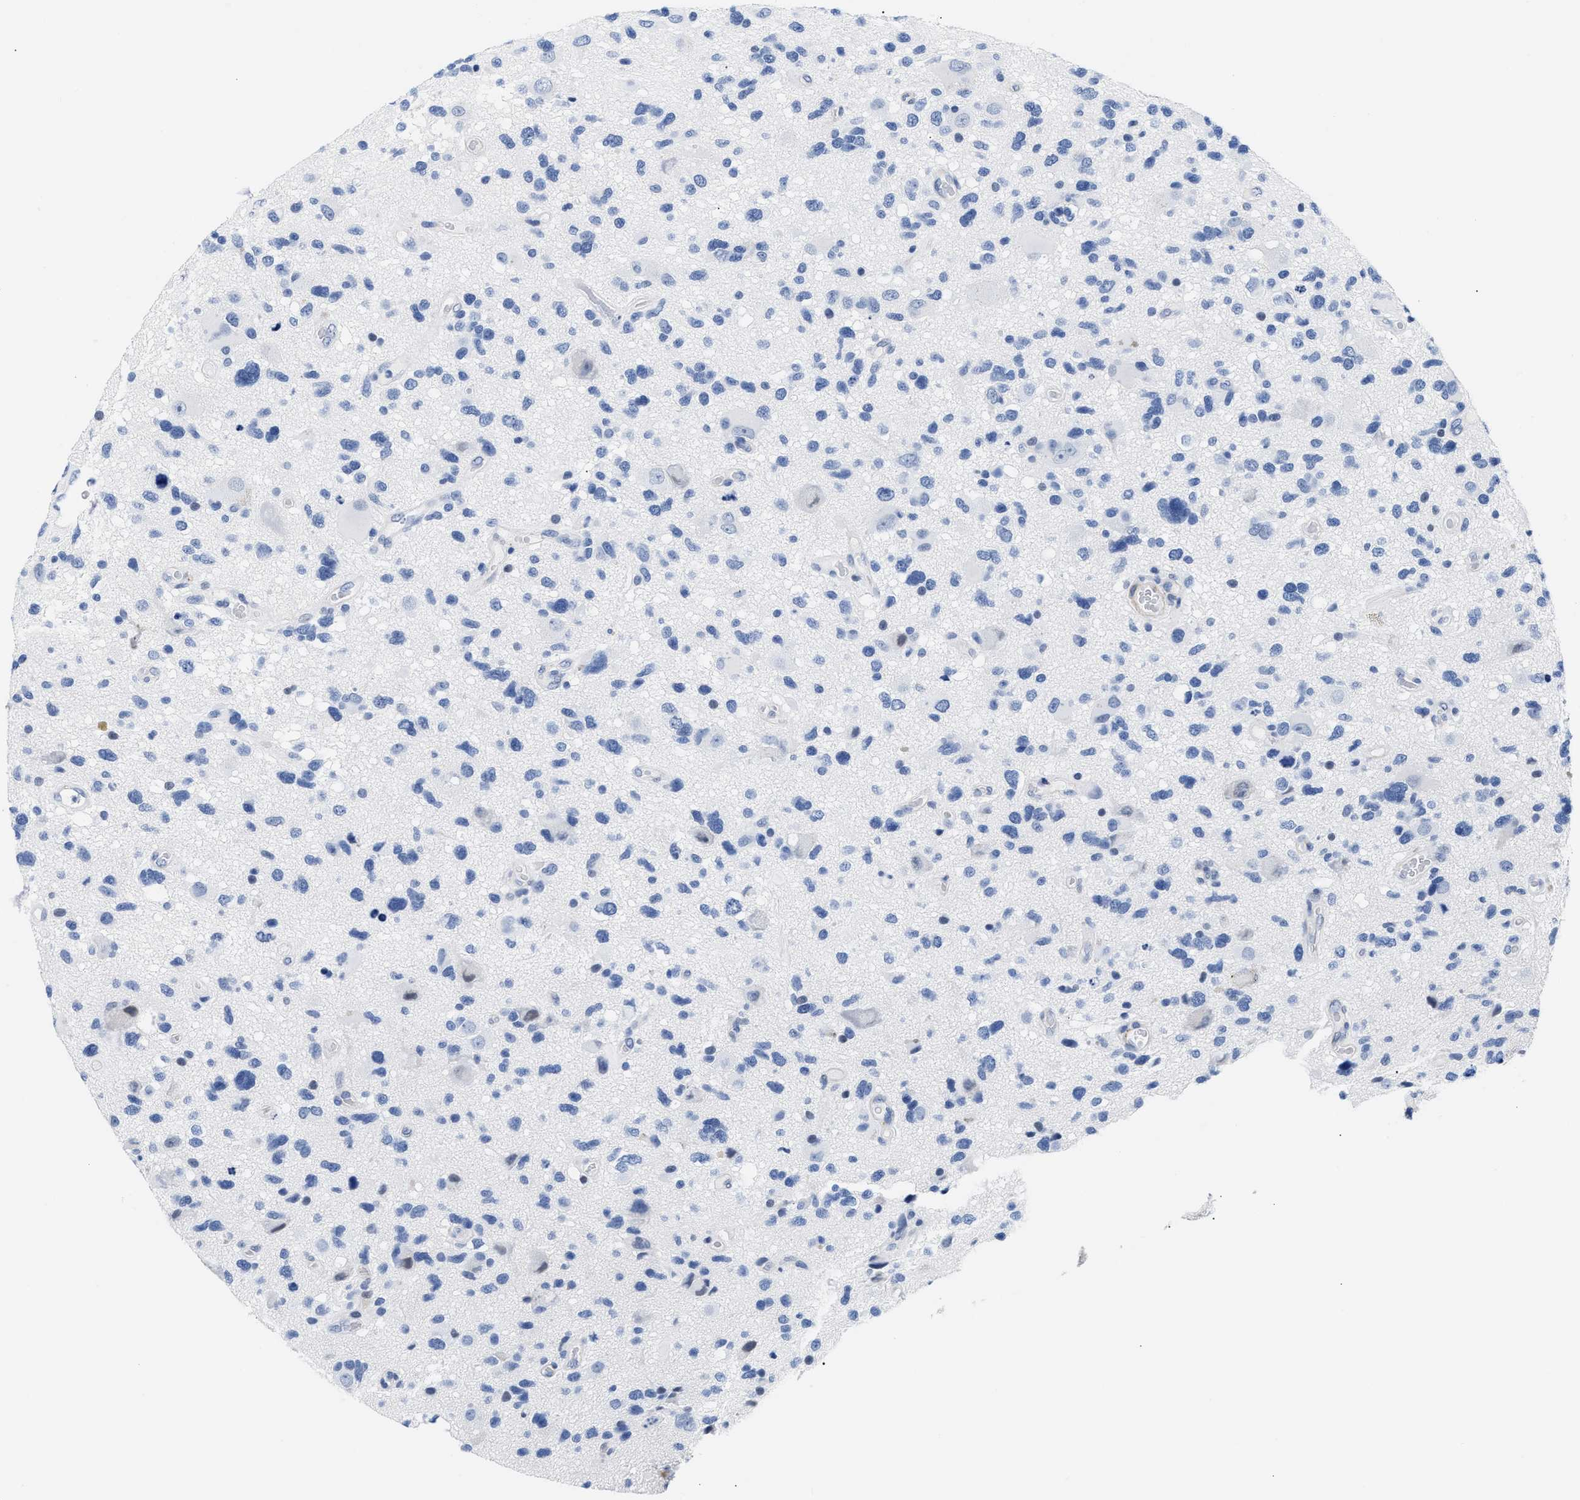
{"staining": {"intensity": "negative", "quantity": "none", "location": "none"}, "tissue": "glioma", "cell_type": "Tumor cells", "image_type": "cancer", "snomed": [{"axis": "morphology", "description": "Glioma, malignant, High grade"}, {"axis": "topography", "description": "Brain"}], "caption": "The histopathology image shows no staining of tumor cells in glioma.", "gene": "TRIM29", "patient": {"sex": "male", "age": 33}}